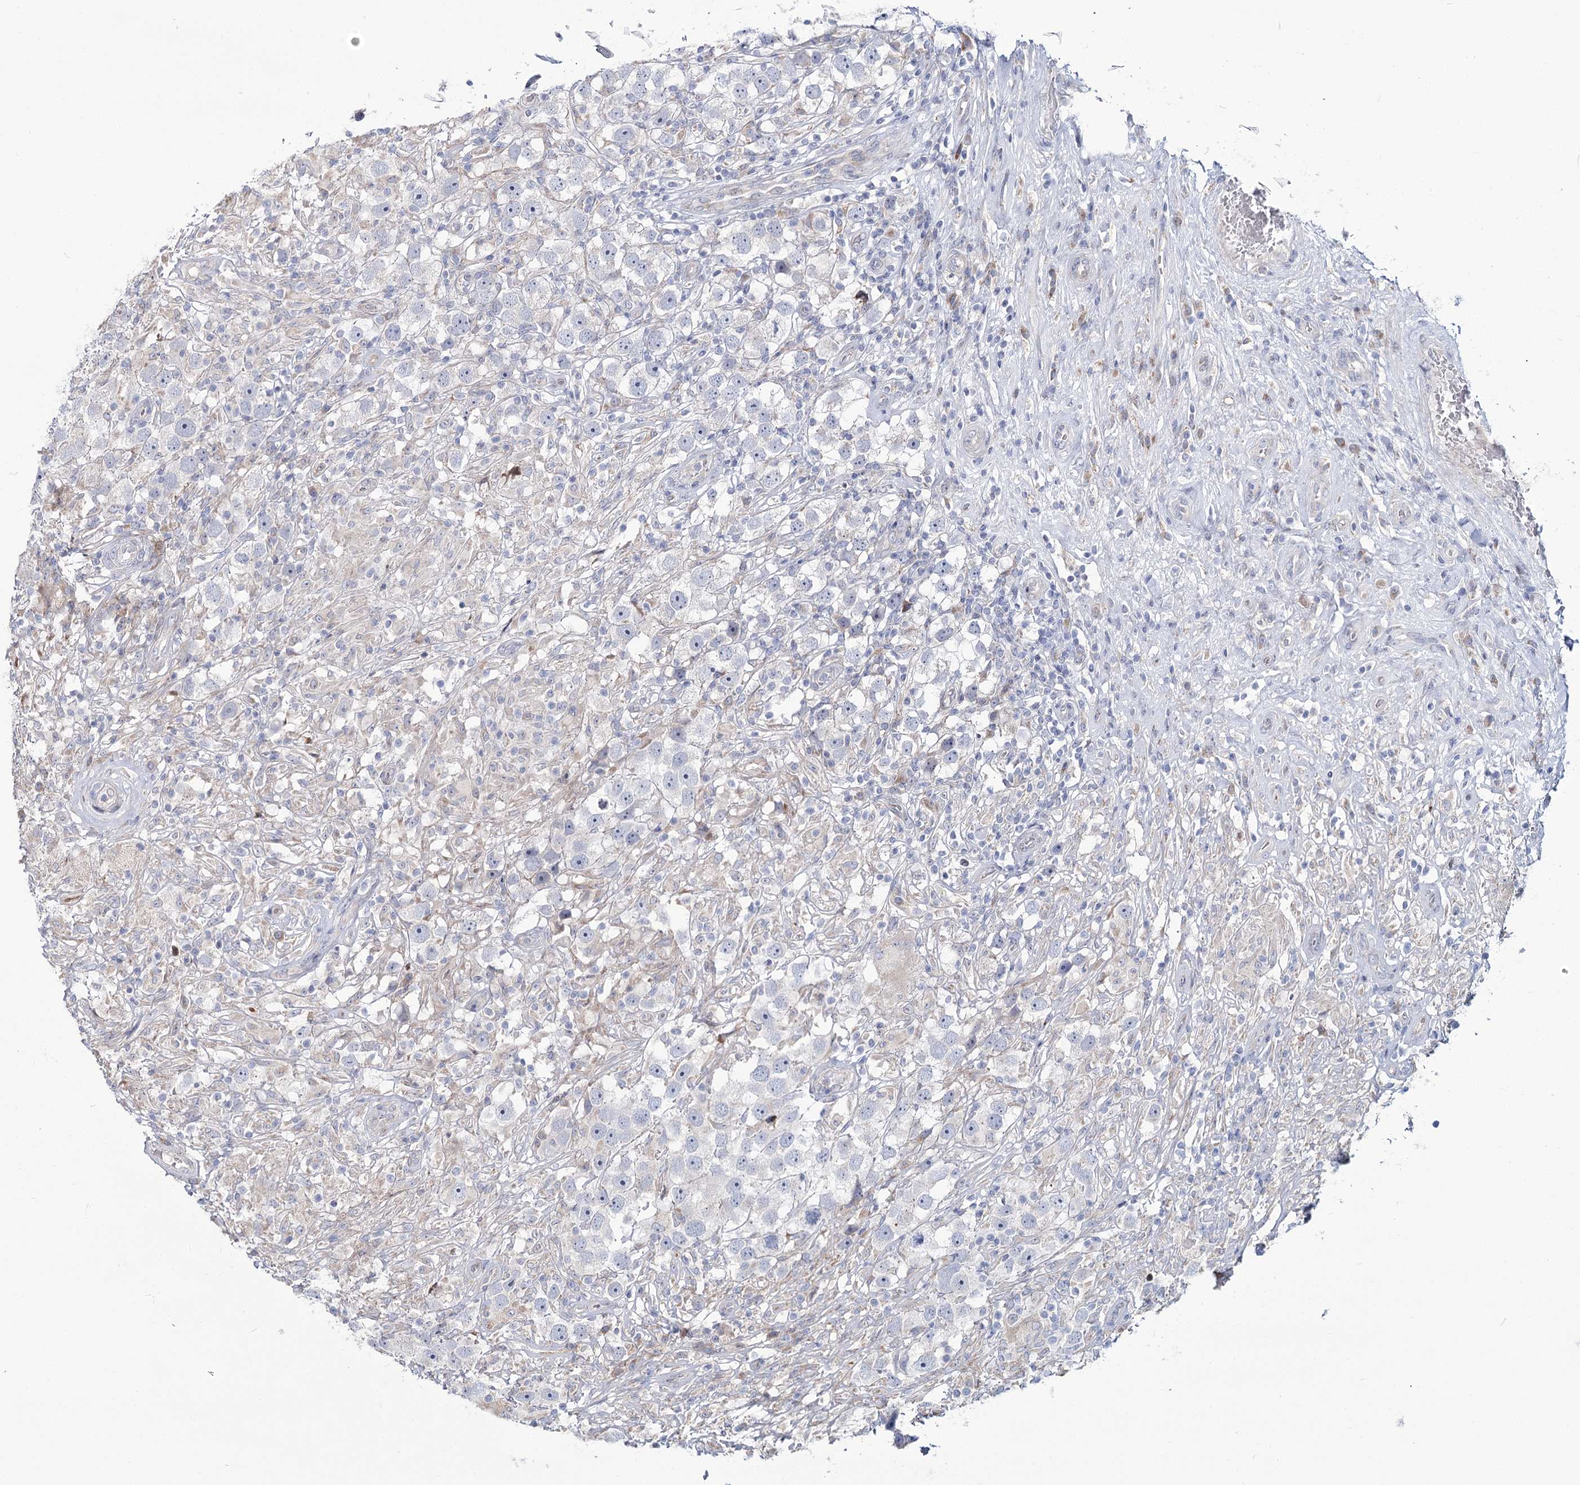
{"staining": {"intensity": "negative", "quantity": "none", "location": "none"}, "tissue": "testis cancer", "cell_type": "Tumor cells", "image_type": "cancer", "snomed": [{"axis": "morphology", "description": "Seminoma, NOS"}, {"axis": "topography", "description": "Testis"}], "caption": "Immunohistochemistry (IHC) micrograph of seminoma (testis) stained for a protein (brown), which demonstrates no positivity in tumor cells. (DAB immunohistochemistry with hematoxylin counter stain).", "gene": "CPLANE1", "patient": {"sex": "male", "age": 49}}